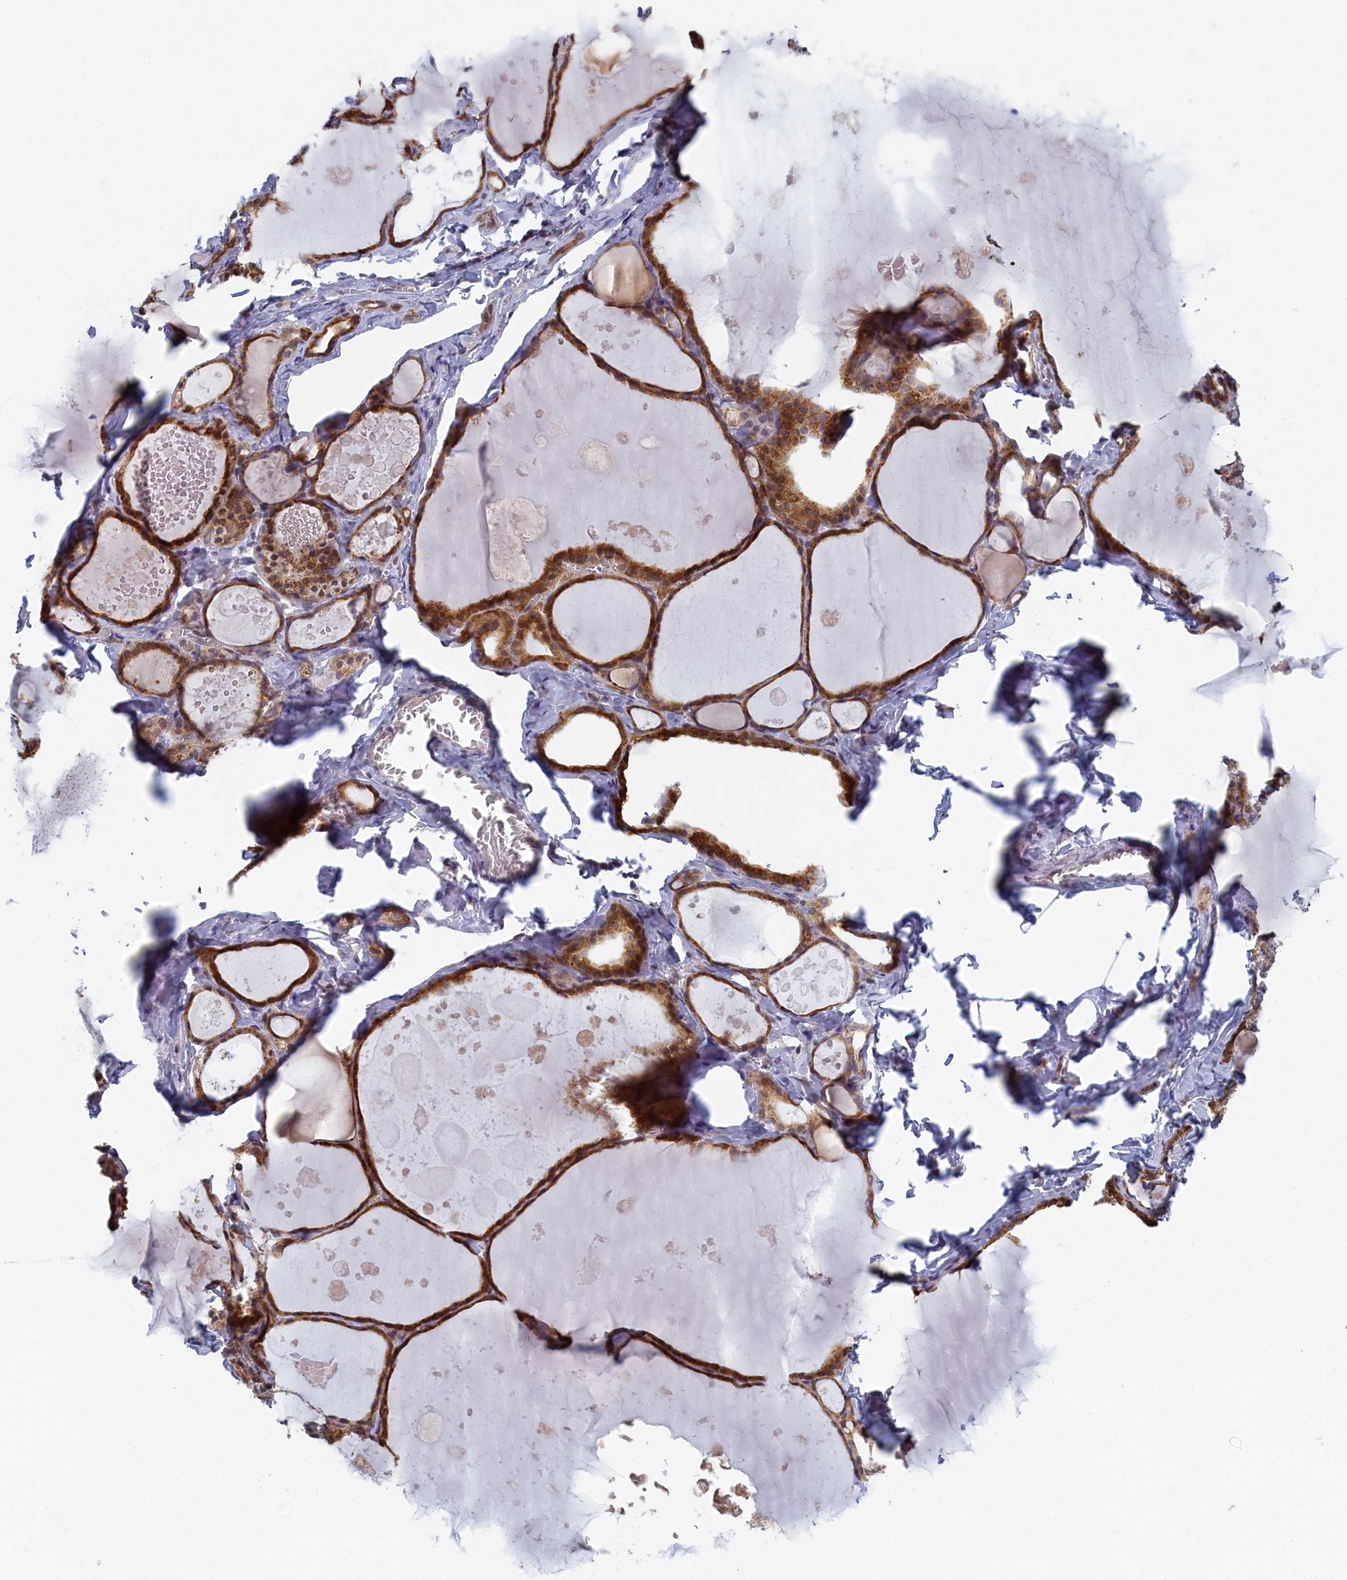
{"staining": {"intensity": "moderate", "quantity": ">75%", "location": "cytoplasmic/membranous"}, "tissue": "thyroid gland", "cell_type": "Glandular cells", "image_type": "normal", "snomed": [{"axis": "morphology", "description": "Normal tissue, NOS"}, {"axis": "topography", "description": "Thyroid gland"}], "caption": "Immunohistochemistry image of benign thyroid gland: human thyroid gland stained using IHC demonstrates medium levels of moderate protein expression localized specifically in the cytoplasmic/membranous of glandular cells, appearing as a cytoplasmic/membranous brown color.", "gene": "DNAJC17", "patient": {"sex": "male", "age": 56}}